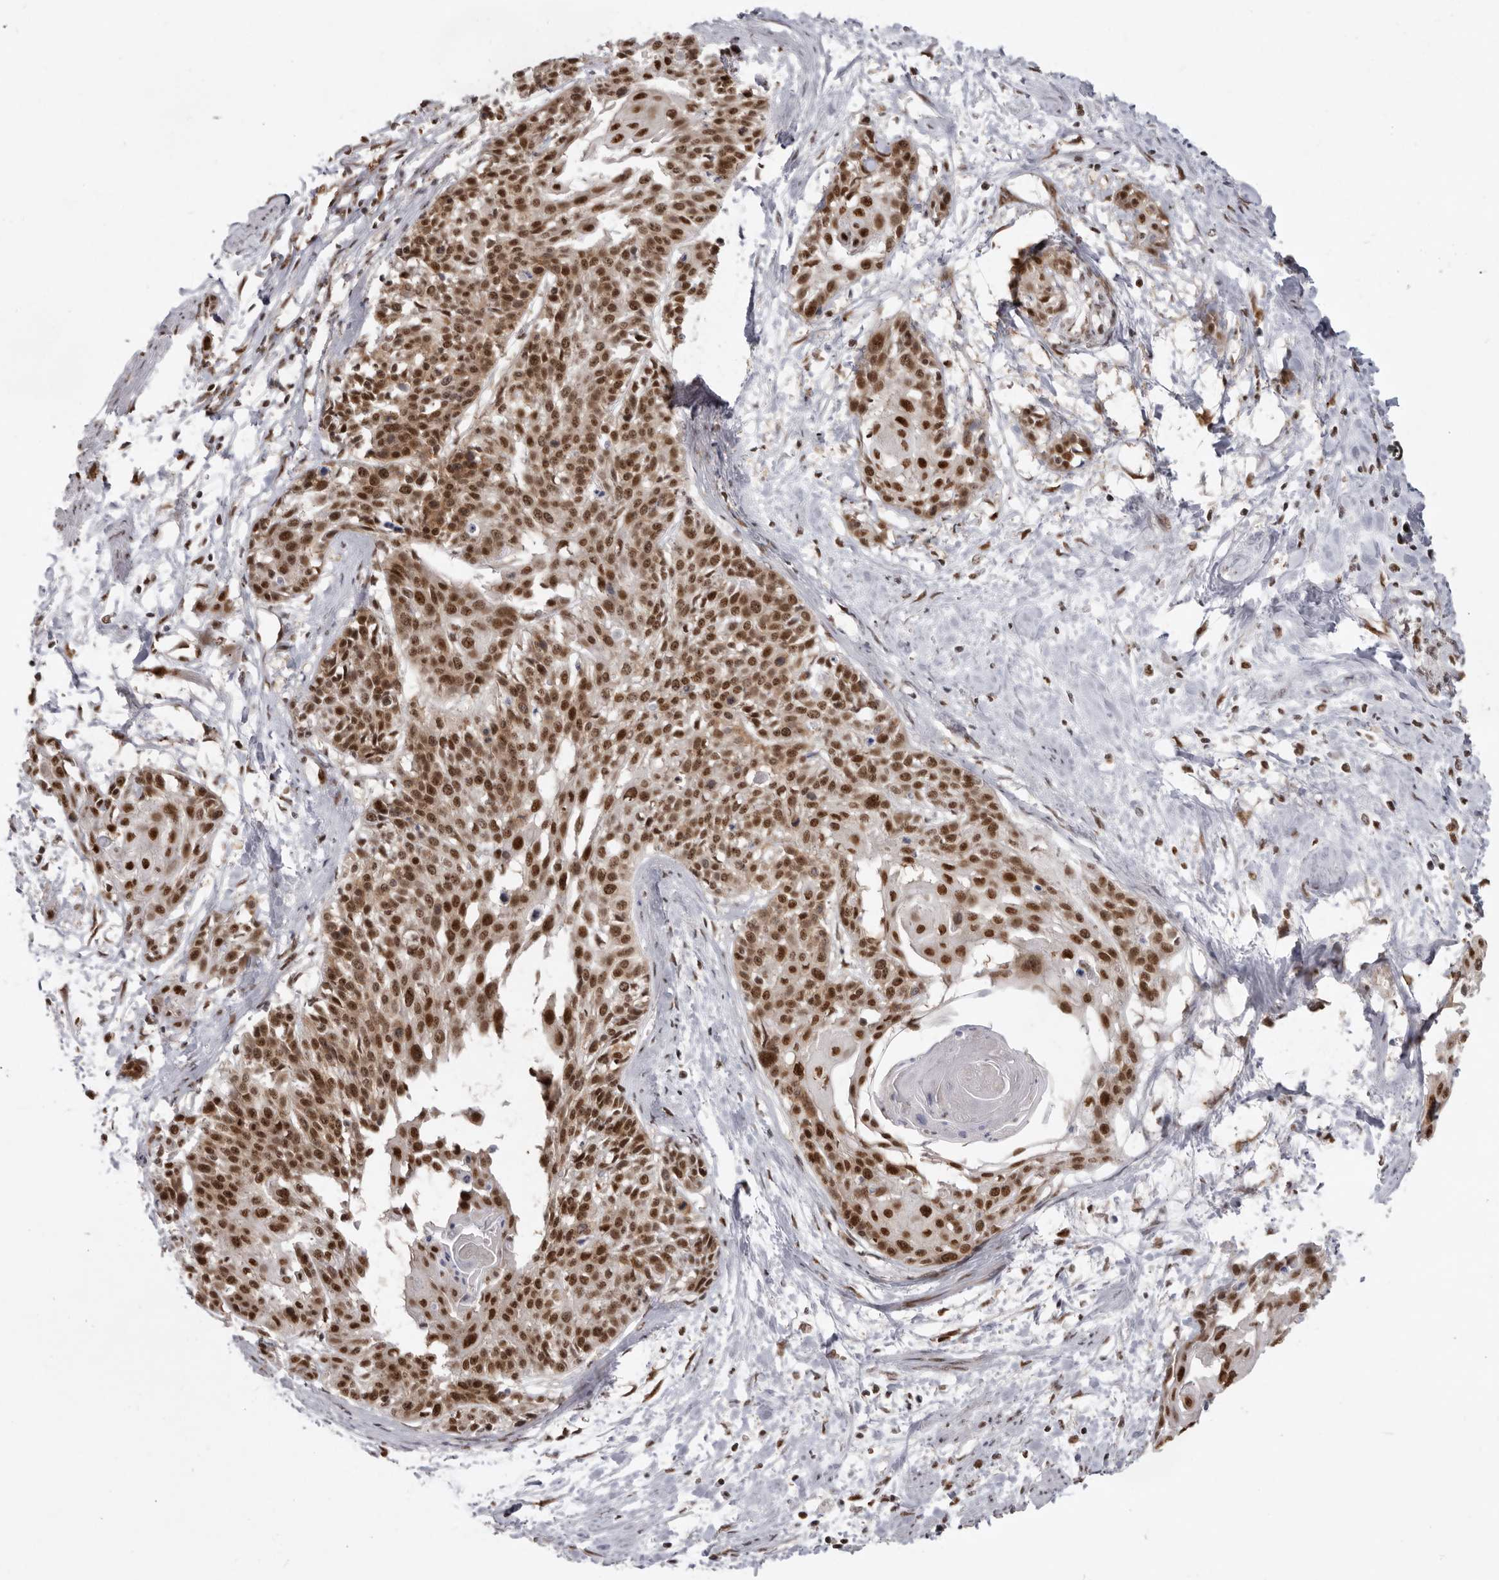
{"staining": {"intensity": "strong", "quantity": ">75%", "location": "nuclear"}, "tissue": "cervical cancer", "cell_type": "Tumor cells", "image_type": "cancer", "snomed": [{"axis": "morphology", "description": "Squamous cell carcinoma, NOS"}, {"axis": "topography", "description": "Cervix"}], "caption": "DAB immunohistochemical staining of cervical squamous cell carcinoma demonstrates strong nuclear protein staining in approximately >75% of tumor cells. Nuclei are stained in blue.", "gene": "CHTOP", "patient": {"sex": "female", "age": 57}}